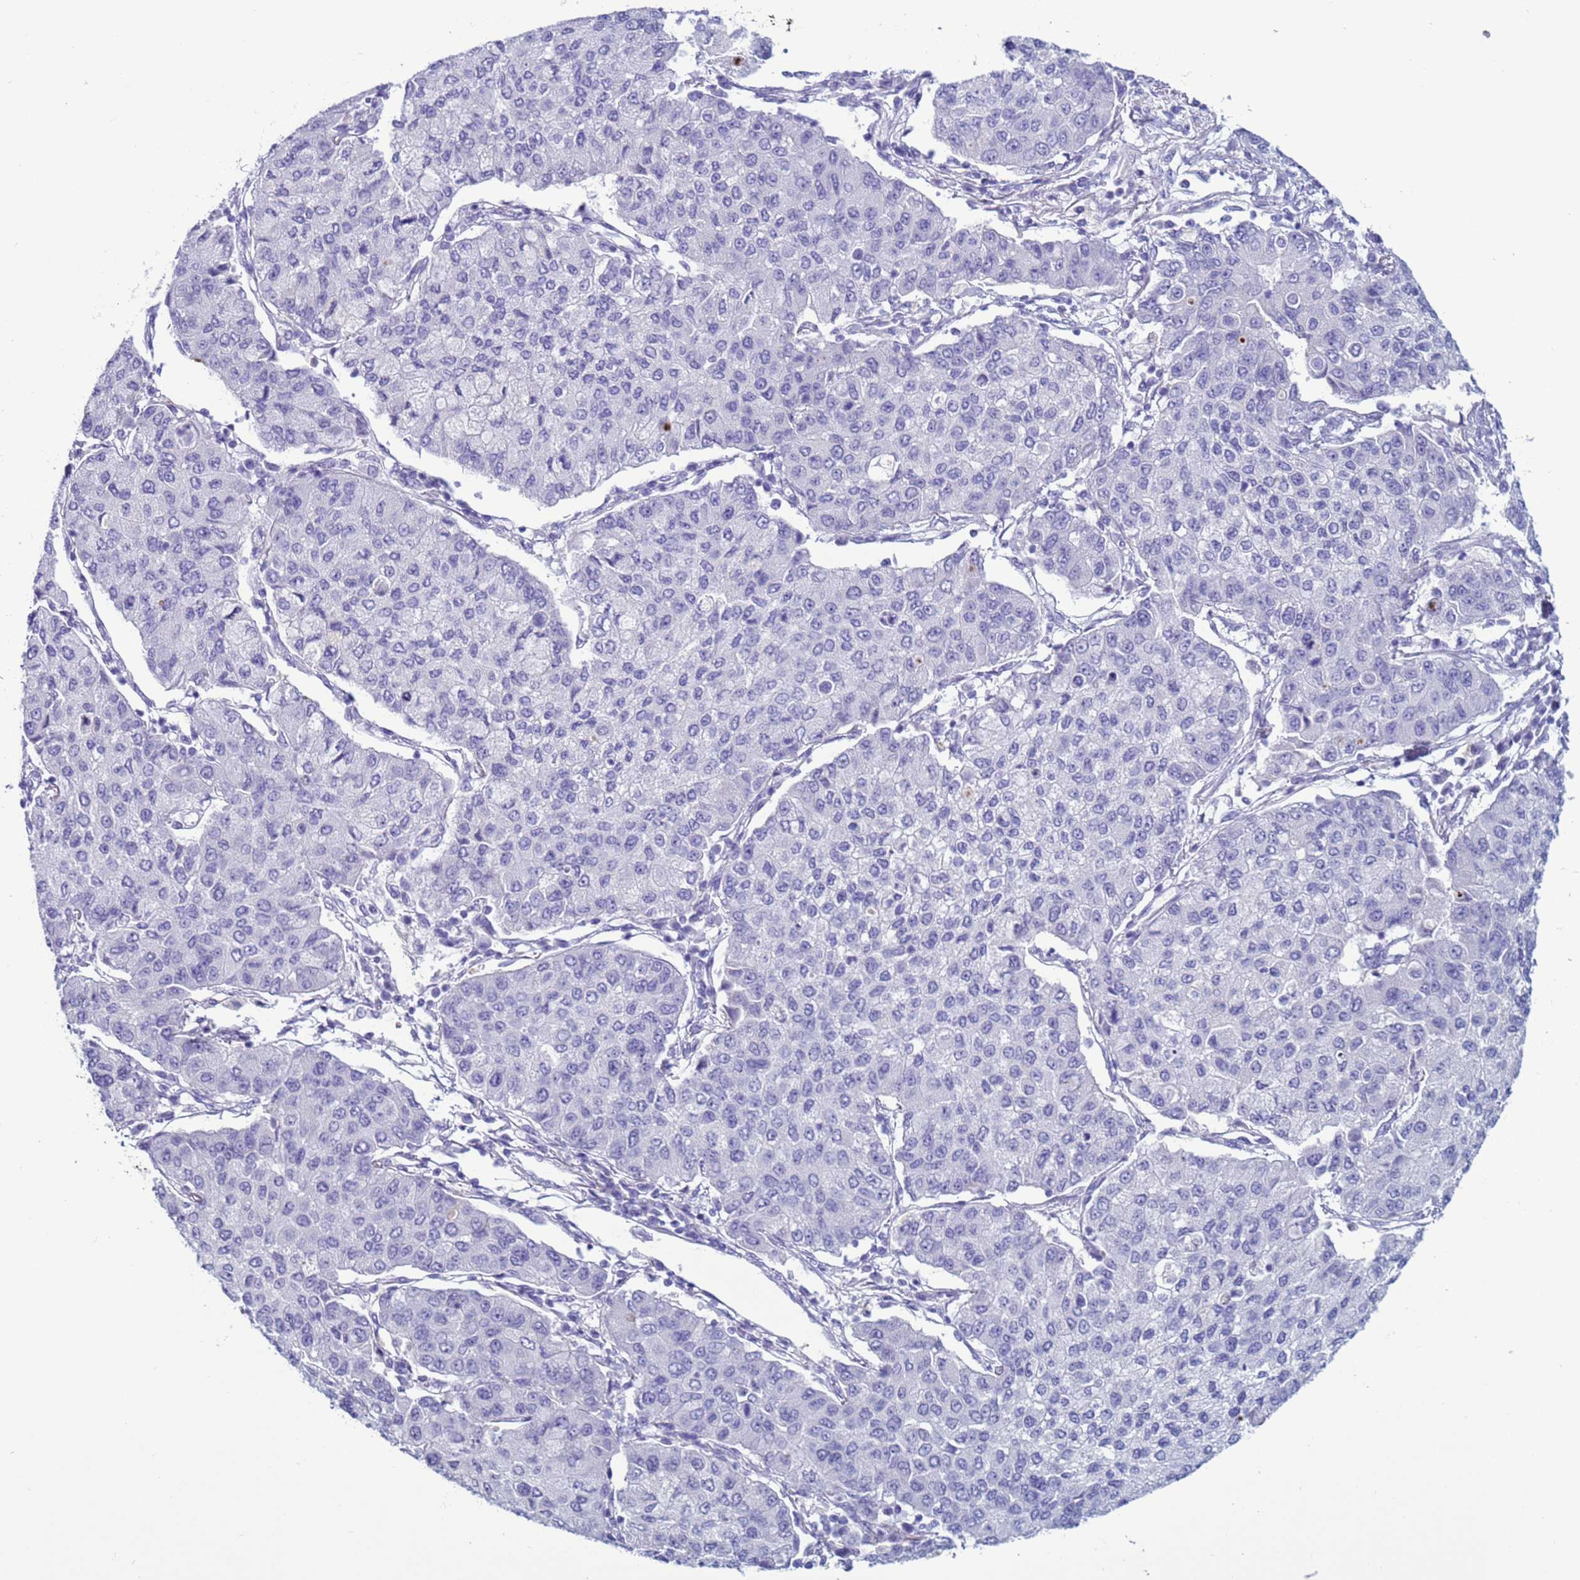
{"staining": {"intensity": "negative", "quantity": "none", "location": "none"}, "tissue": "lung cancer", "cell_type": "Tumor cells", "image_type": "cancer", "snomed": [{"axis": "morphology", "description": "Squamous cell carcinoma, NOS"}, {"axis": "topography", "description": "Lung"}], "caption": "An image of human lung cancer (squamous cell carcinoma) is negative for staining in tumor cells.", "gene": "CST4", "patient": {"sex": "male", "age": 74}}